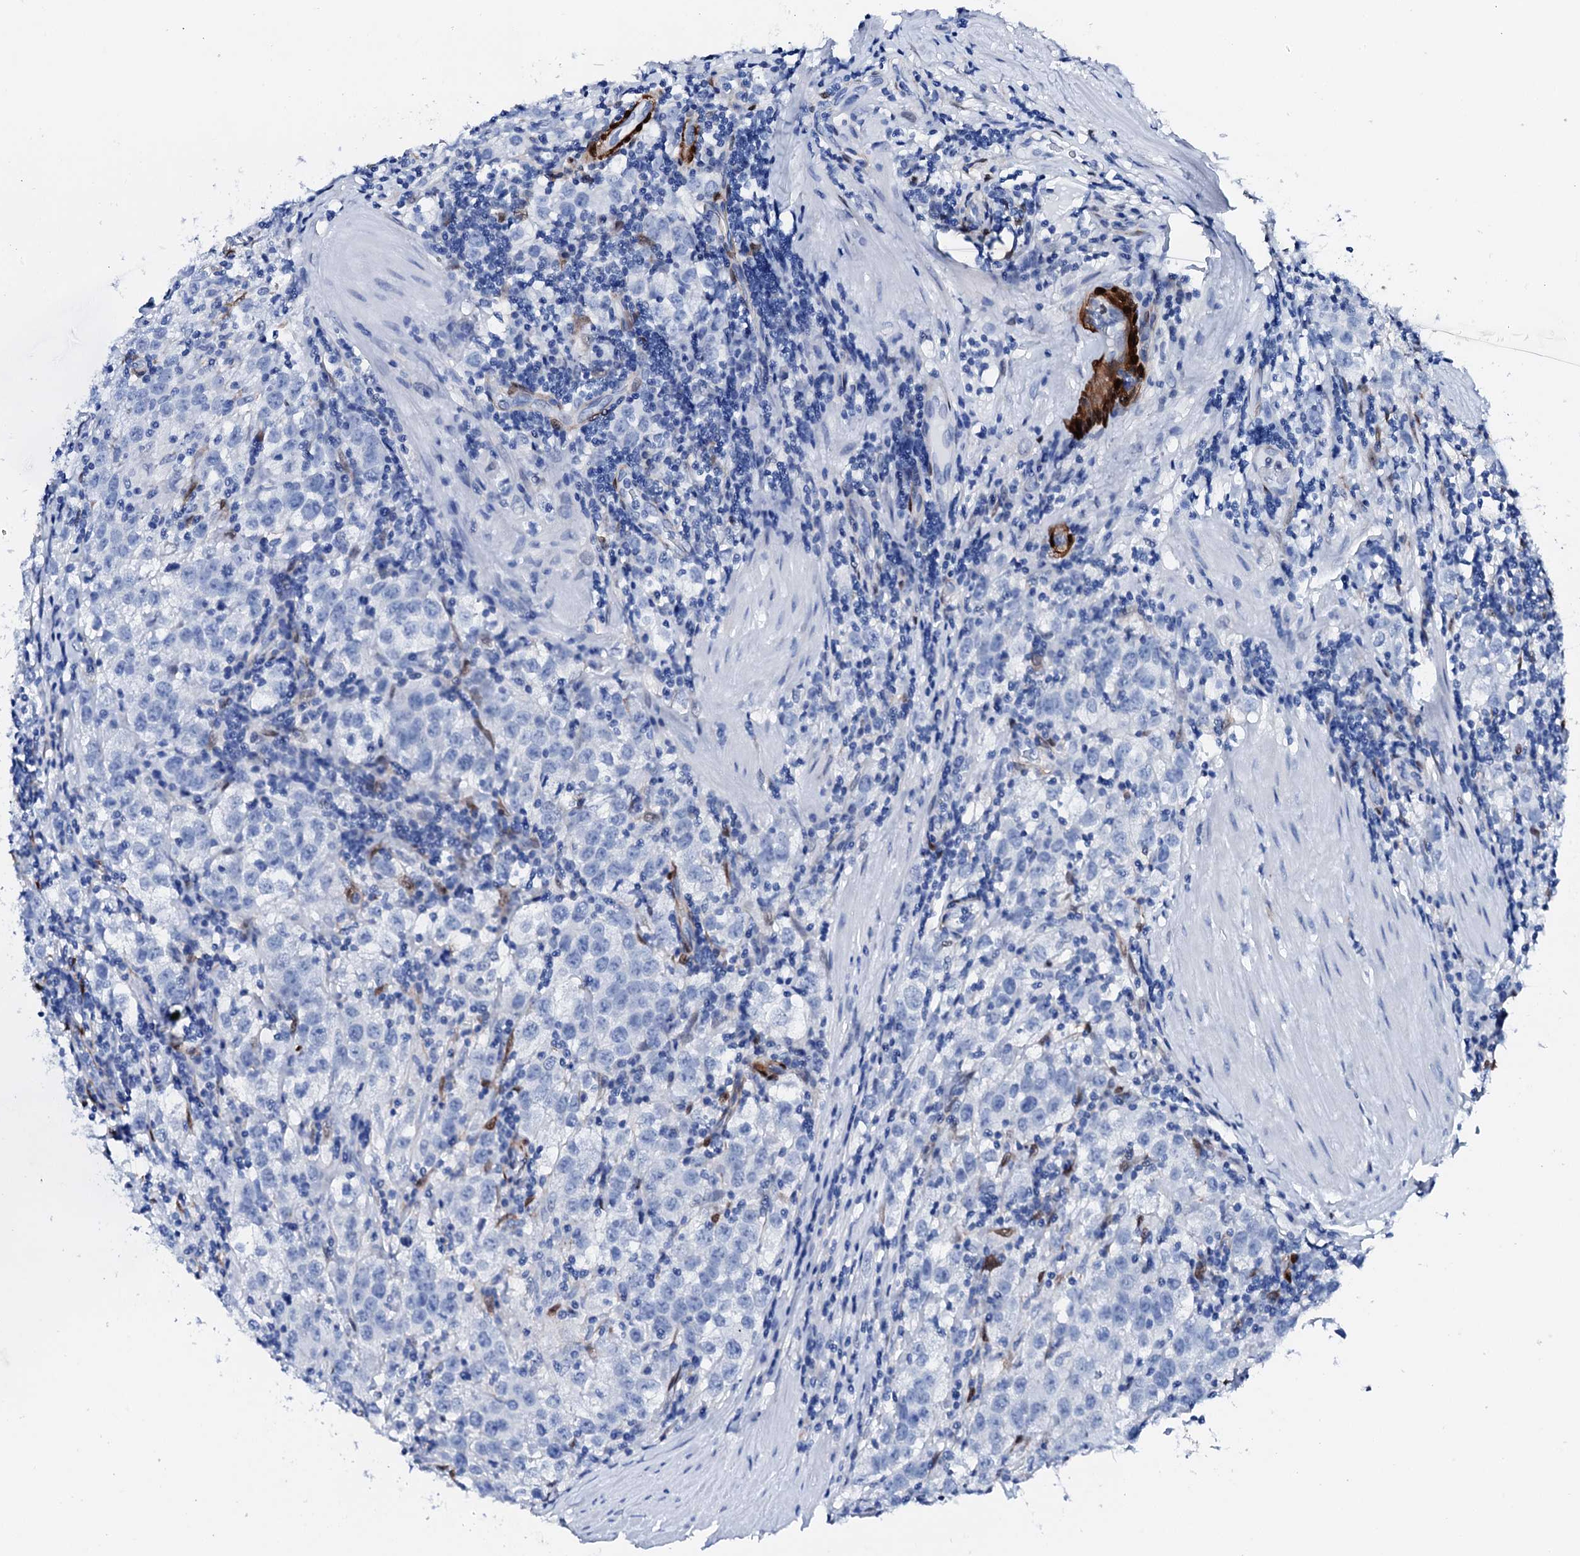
{"staining": {"intensity": "negative", "quantity": "none", "location": "none"}, "tissue": "testis cancer", "cell_type": "Tumor cells", "image_type": "cancer", "snomed": [{"axis": "morphology", "description": "Seminoma, NOS"}, {"axis": "morphology", "description": "Carcinoma, Embryonal, NOS"}, {"axis": "topography", "description": "Testis"}], "caption": "Immunohistochemical staining of testis cancer reveals no significant staining in tumor cells.", "gene": "NRIP2", "patient": {"sex": "male", "age": 43}}